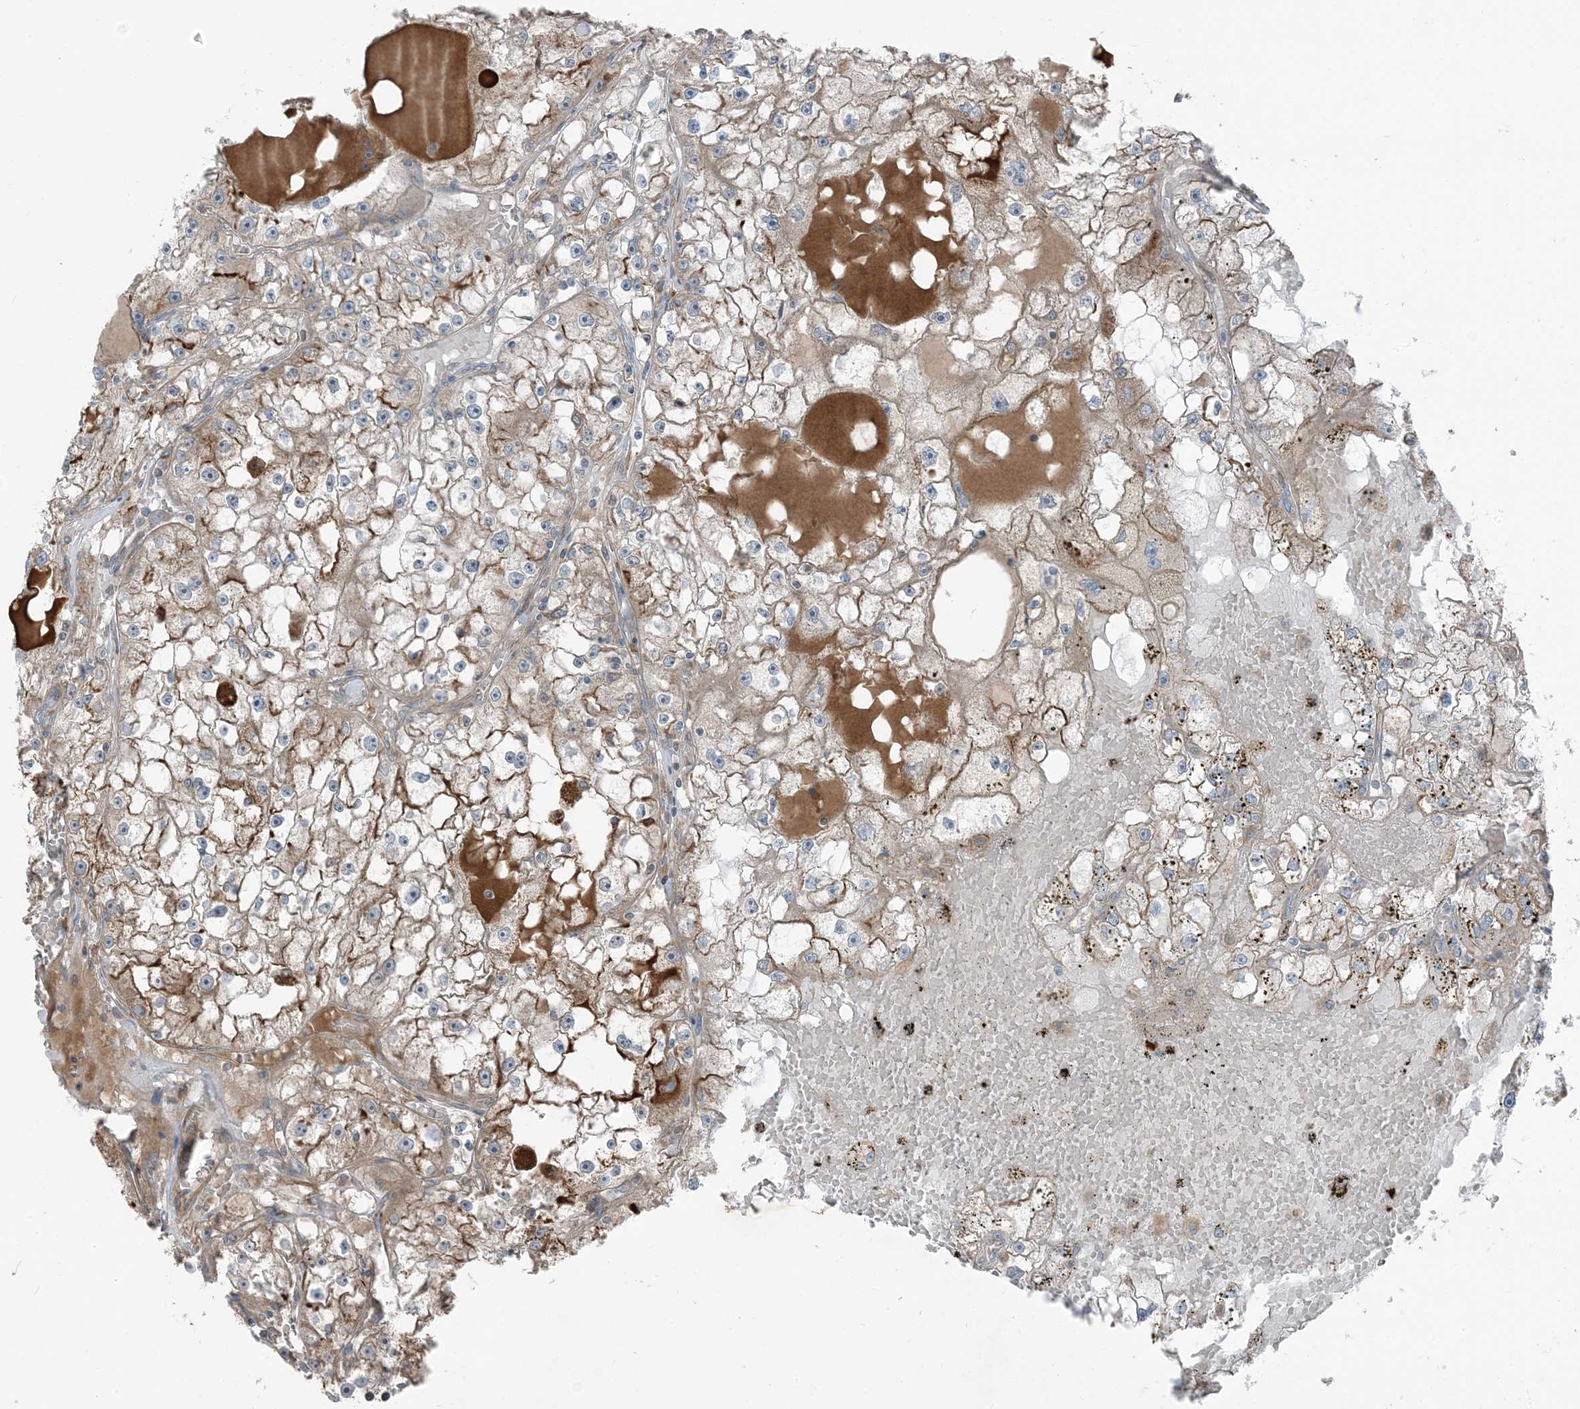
{"staining": {"intensity": "negative", "quantity": "none", "location": "none"}, "tissue": "renal cancer", "cell_type": "Tumor cells", "image_type": "cancer", "snomed": [{"axis": "morphology", "description": "Adenocarcinoma, NOS"}, {"axis": "topography", "description": "Kidney"}], "caption": "Immunohistochemical staining of adenocarcinoma (renal) demonstrates no significant positivity in tumor cells. (DAB (3,3'-diaminobenzidine) immunohistochemistry, high magnification).", "gene": "RAB3GAP1", "patient": {"sex": "male", "age": 56}}